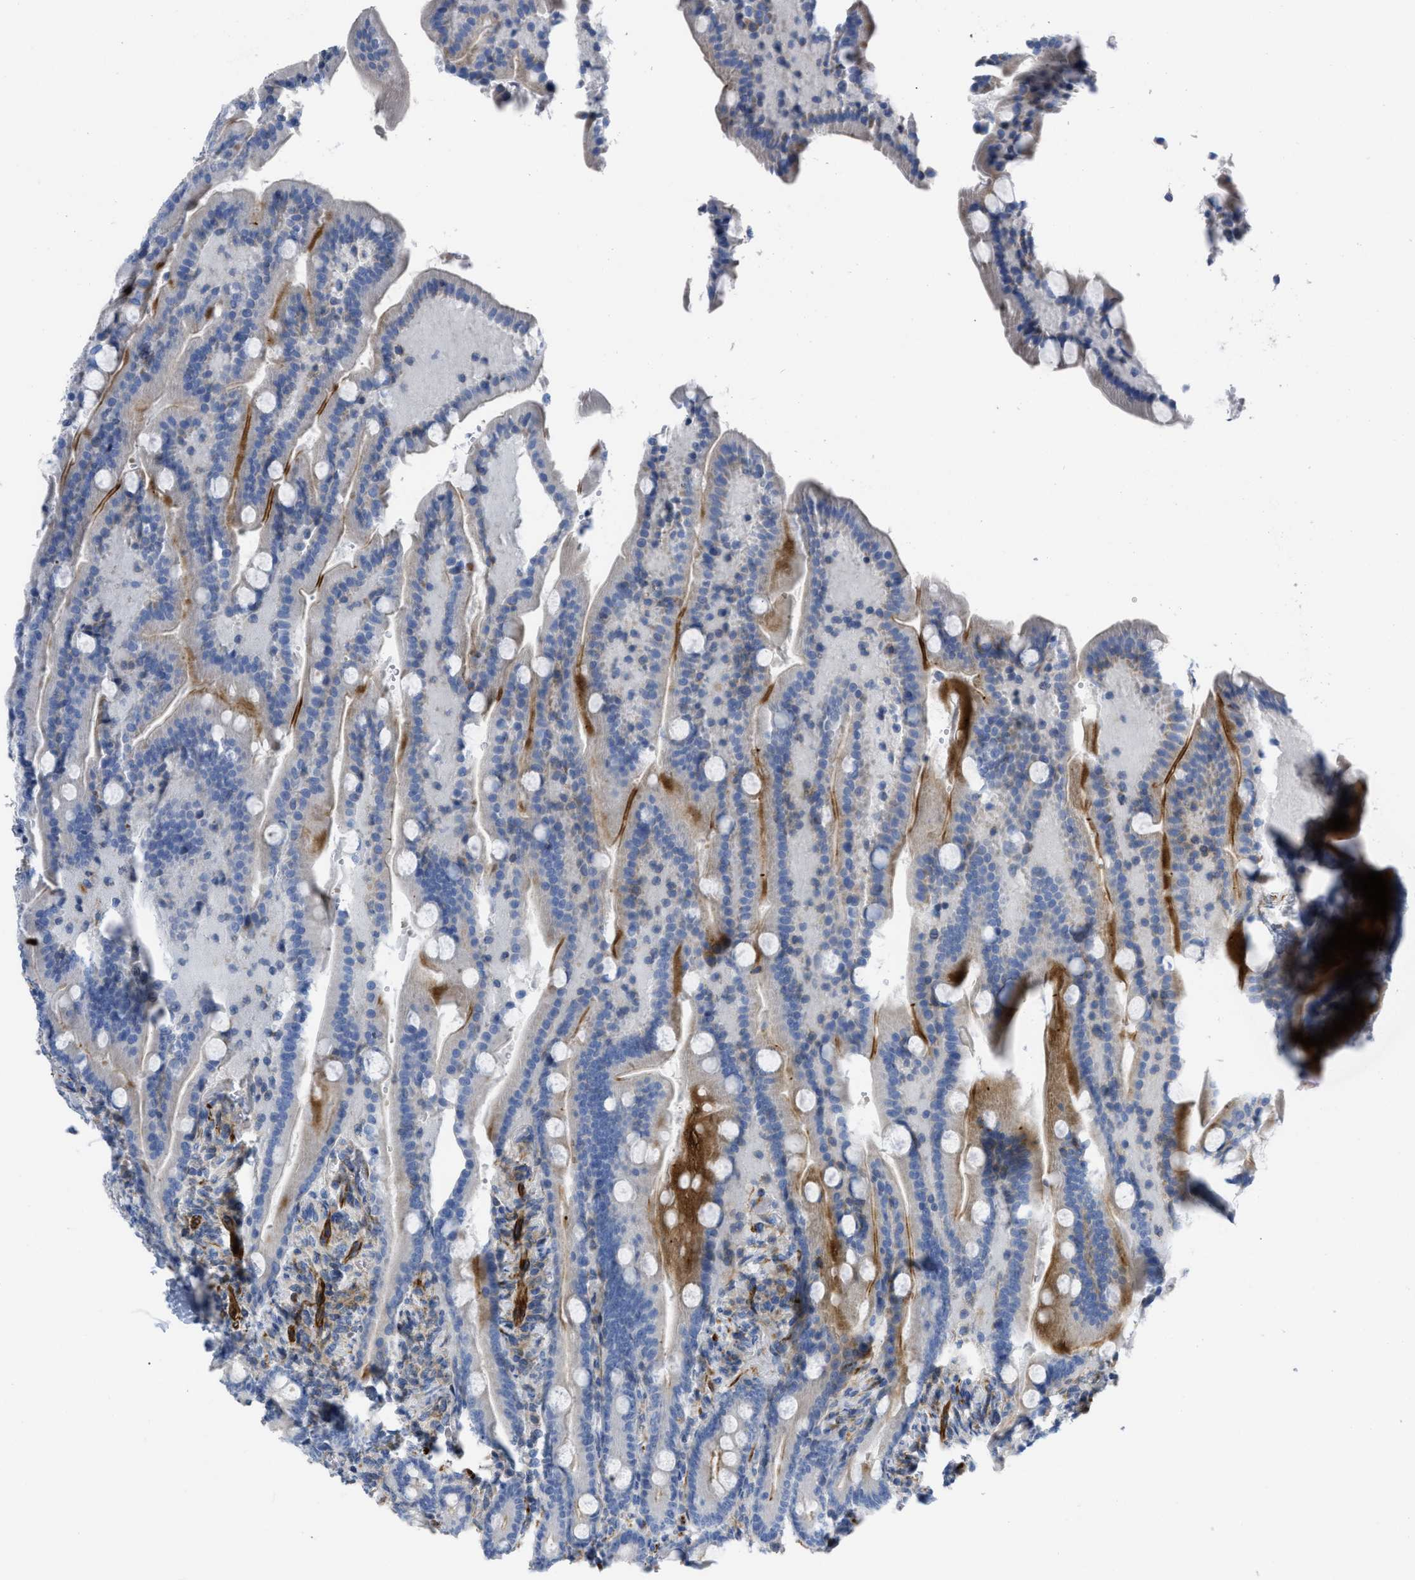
{"staining": {"intensity": "moderate", "quantity": "<25%", "location": "cytoplasmic/membranous"}, "tissue": "duodenum", "cell_type": "Glandular cells", "image_type": "normal", "snomed": [{"axis": "morphology", "description": "Normal tissue, NOS"}, {"axis": "topography", "description": "Duodenum"}], "caption": "Protein expression analysis of benign duodenum demonstrates moderate cytoplasmic/membranous positivity in approximately <25% of glandular cells. (Brightfield microscopy of DAB IHC at high magnification).", "gene": "PRMT2", "patient": {"sex": "male", "age": 54}}